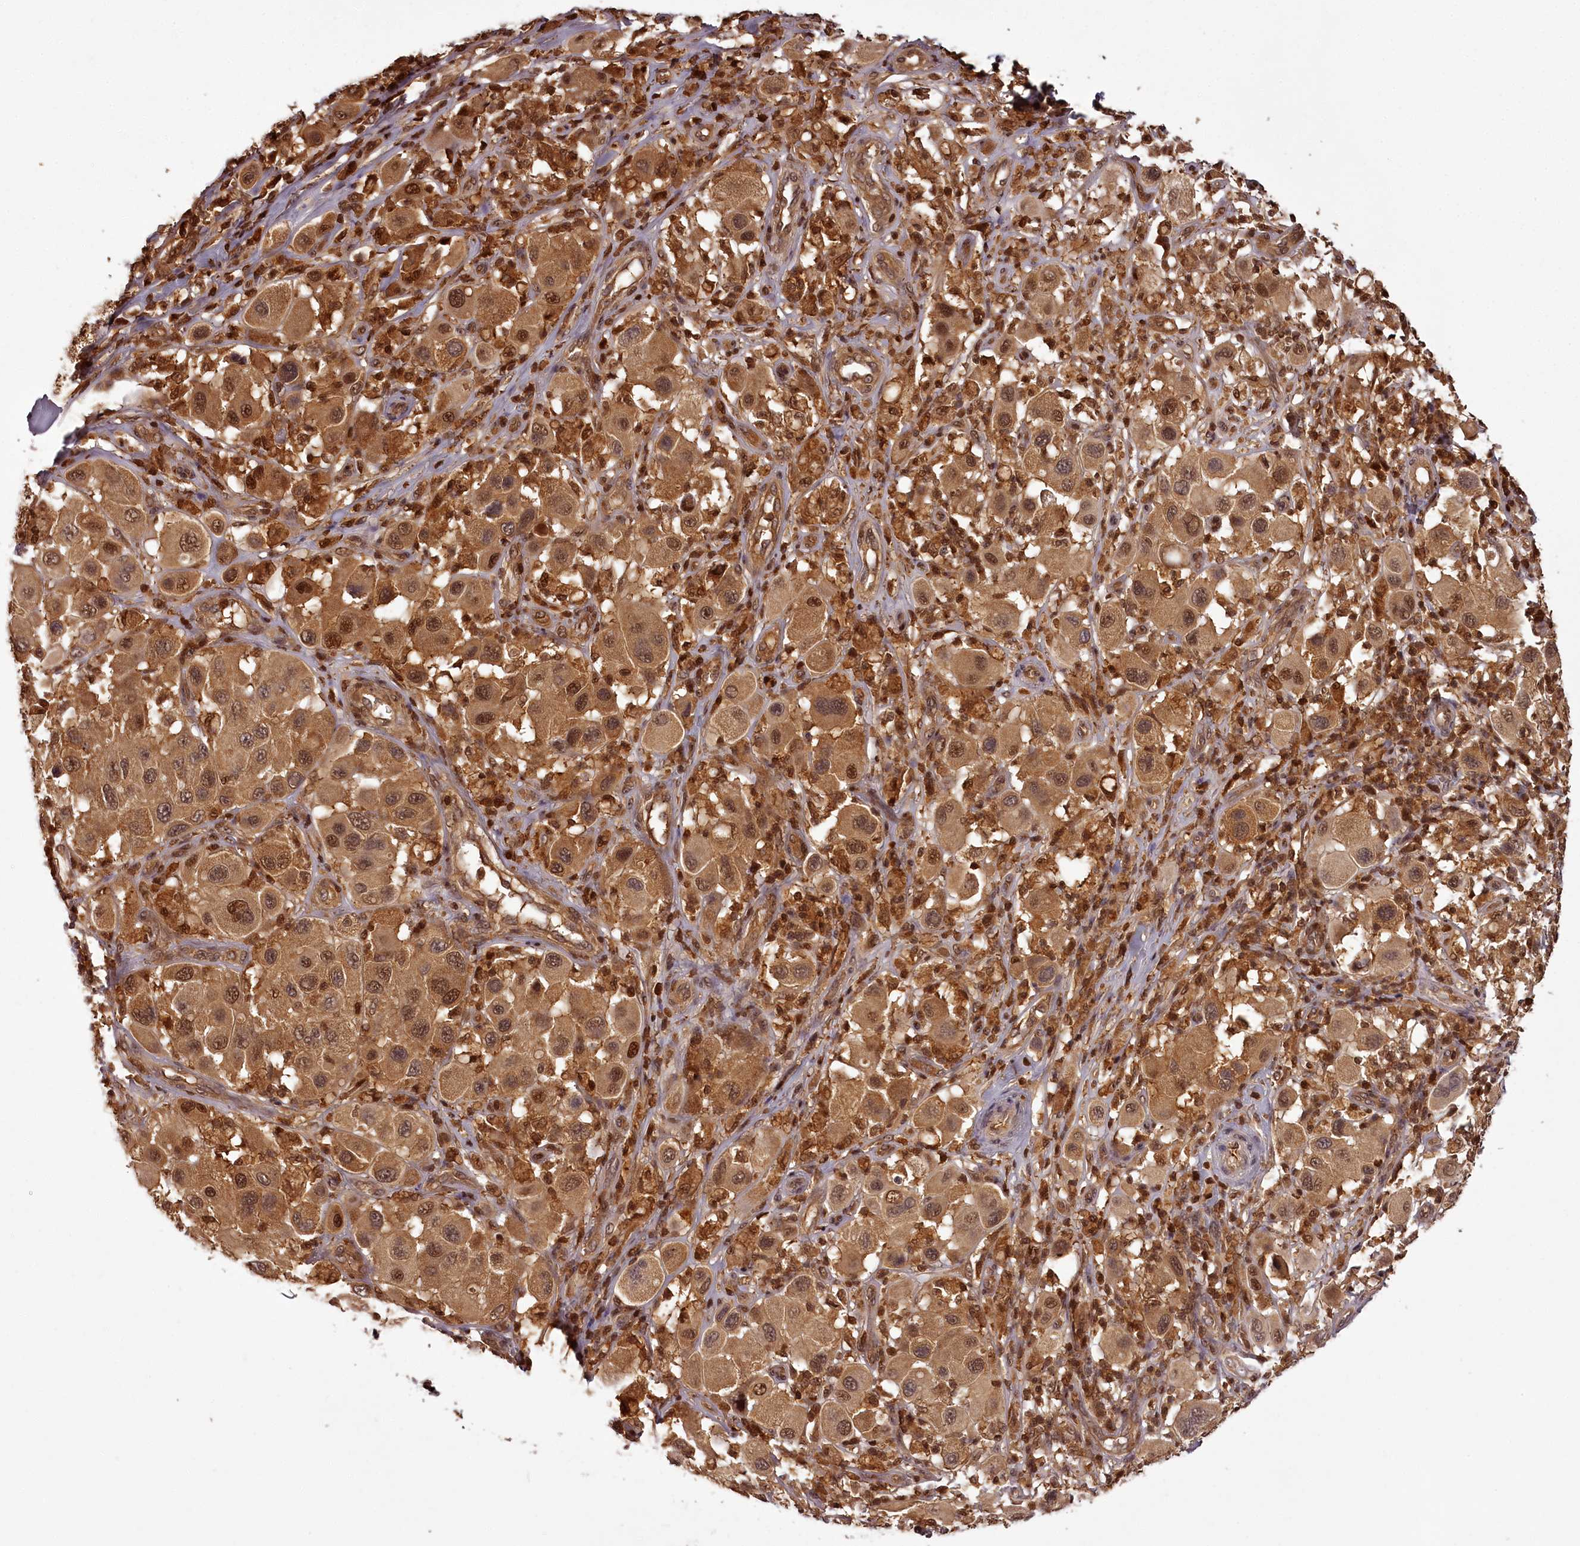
{"staining": {"intensity": "moderate", "quantity": ">75%", "location": "cytoplasmic/membranous,nuclear"}, "tissue": "melanoma", "cell_type": "Tumor cells", "image_type": "cancer", "snomed": [{"axis": "morphology", "description": "Malignant melanoma, Metastatic site"}, {"axis": "topography", "description": "Skin"}], "caption": "Immunohistochemical staining of human melanoma reveals medium levels of moderate cytoplasmic/membranous and nuclear staining in about >75% of tumor cells.", "gene": "NPRL2", "patient": {"sex": "male", "age": 41}}